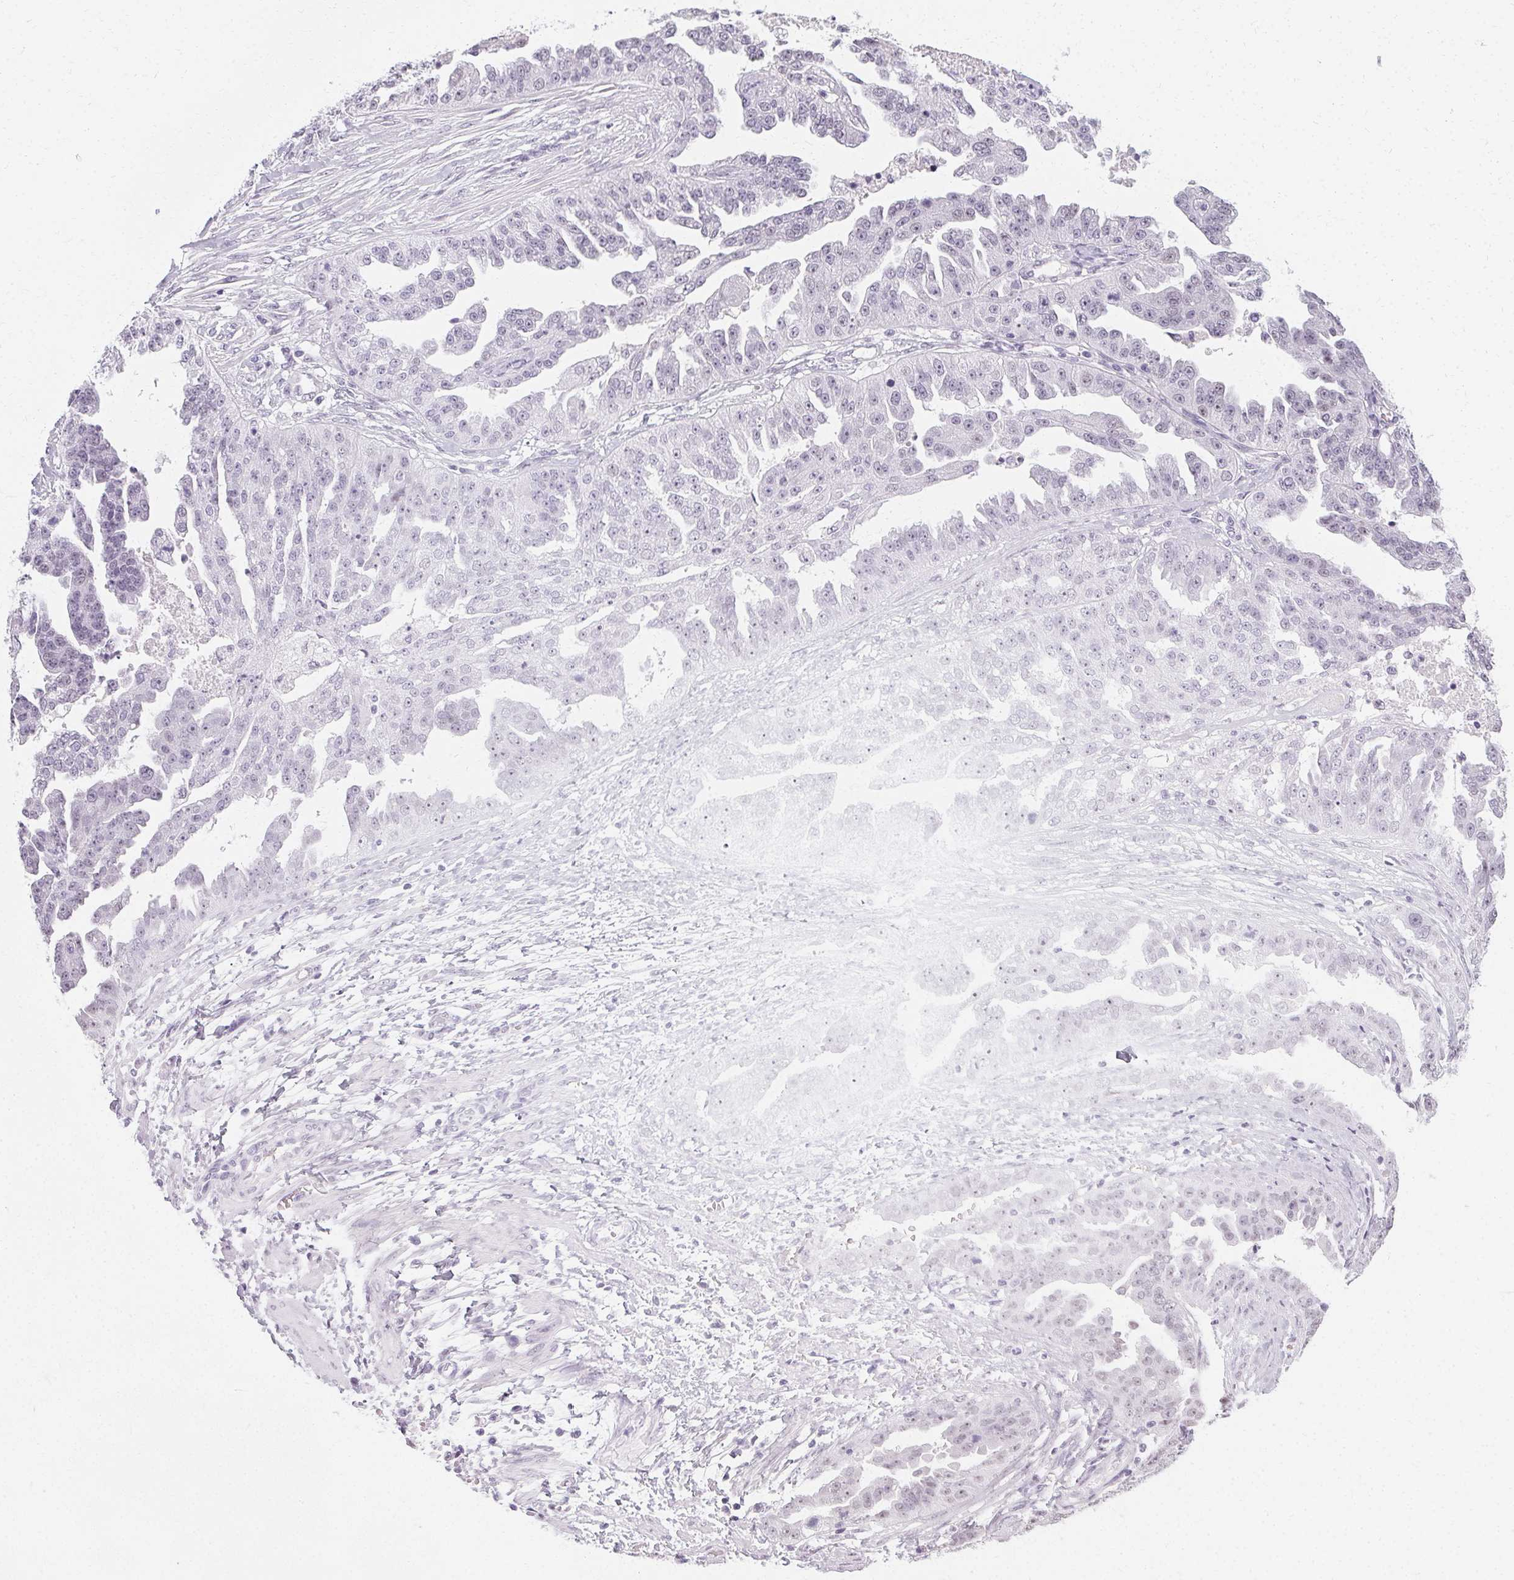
{"staining": {"intensity": "negative", "quantity": "none", "location": "none"}, "tissue": "ovarian cancer", "cell_type": "Tumor cells", "image_type": "cancer", "snomed": [{"axis": "morphology", "description": "Cystadenocarcinoma, serous, NOS"}, {"axis": "topography", "description": "Ovary"}], "caption": "Ovarian serous cystadenocarcinoma stained for a protein using immunohistochemistry reveals no staining tumor cells.", "gene": "SYNPR", "patient": {"sex": "female", "age": 58}}